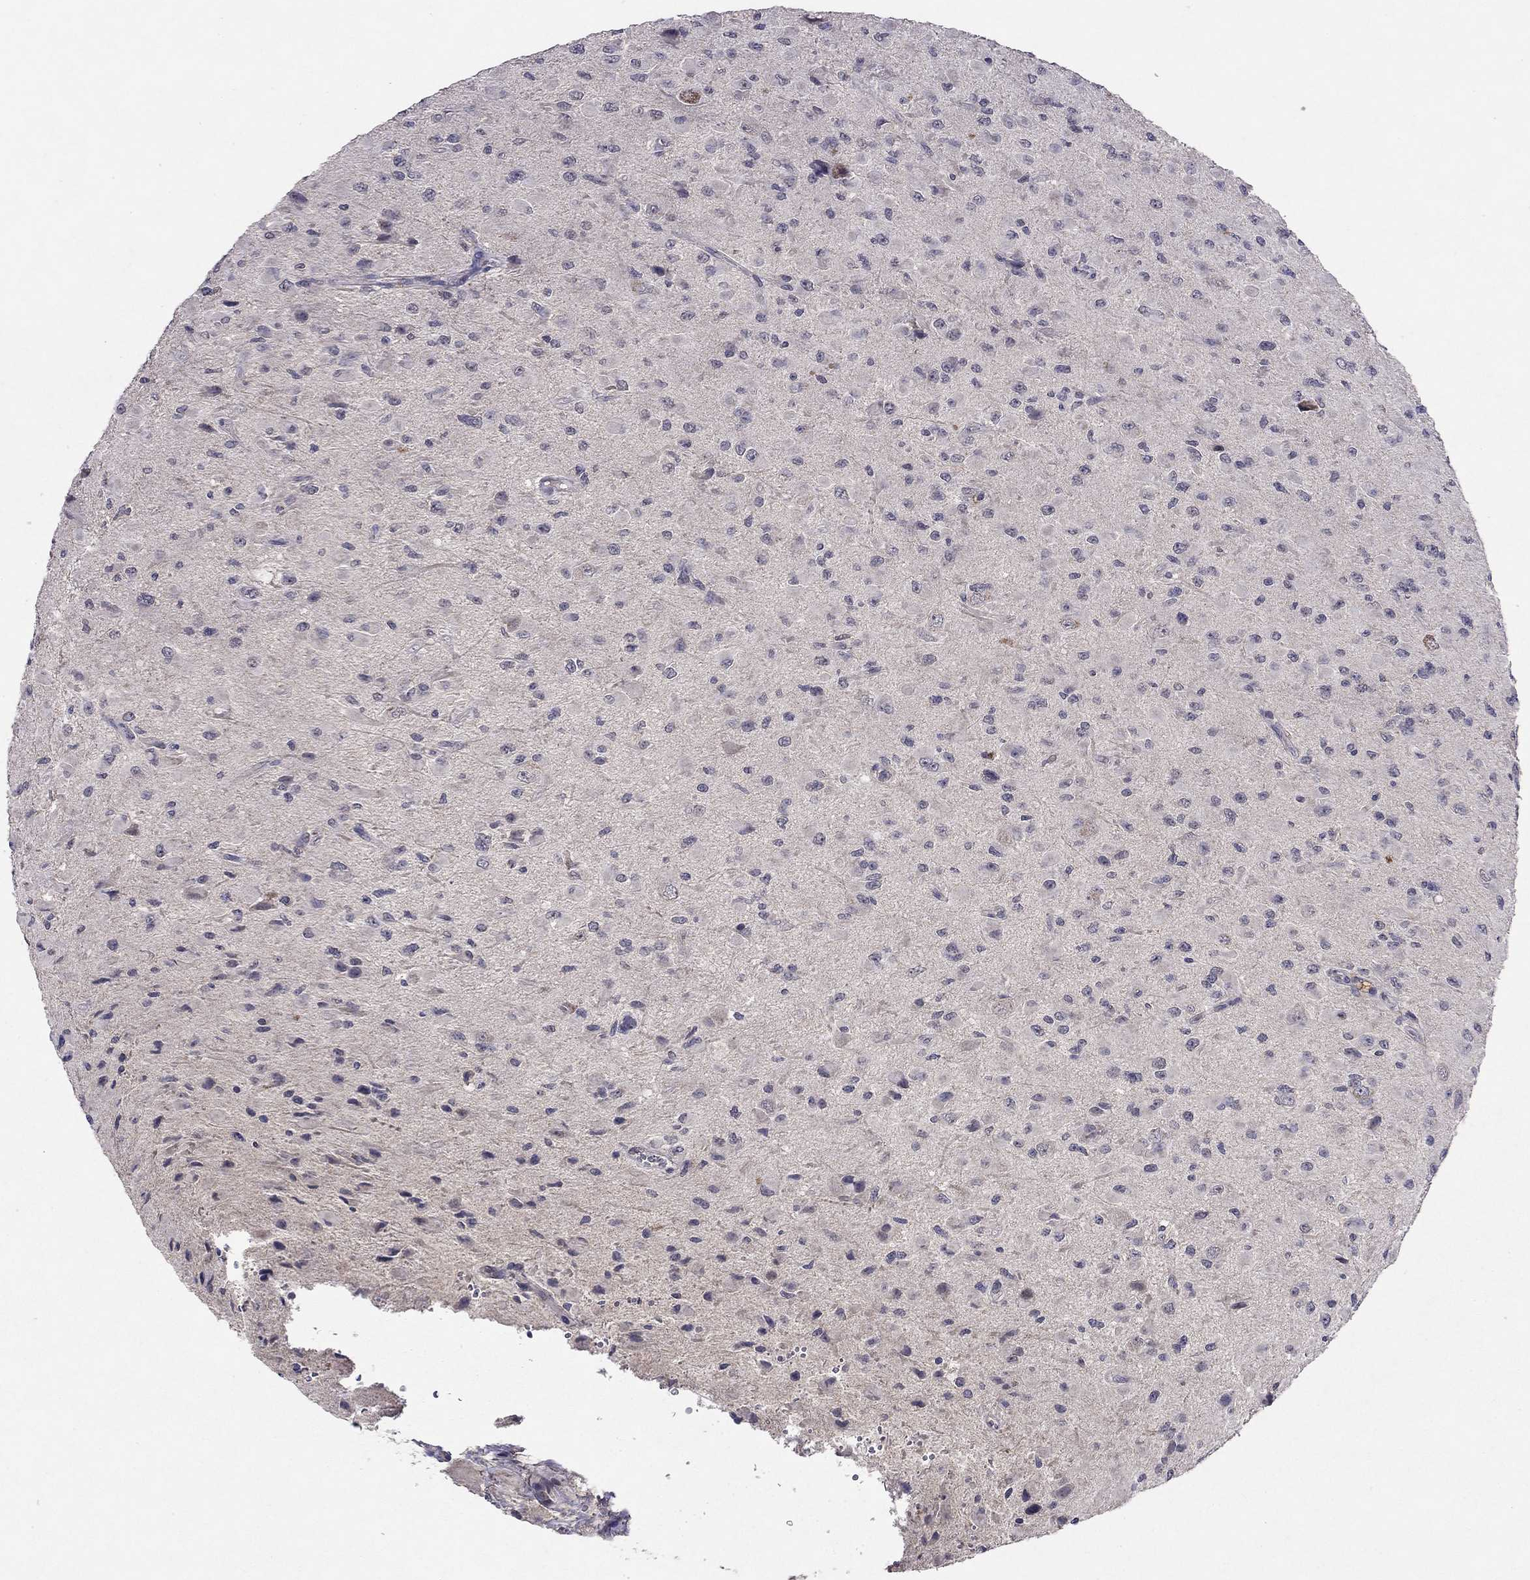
{"staining": {"intensity": "negative", "quantity": "none", "location": "none"}, "tissue": "glioma", "cell_type": "Tumor cells", "image_type": "cancer", "snomed": [{"axis": "morphology", "description": "Glioma, malignant, High grade"}, {"axis": "topography", "description": "Cerebral cortex"}], "caption": "The IHC histopathology image has no significant staining in tumor cells of glioma tissue.", "gene": "ESR2", "patient": {"sex": "male", "age": 35}}